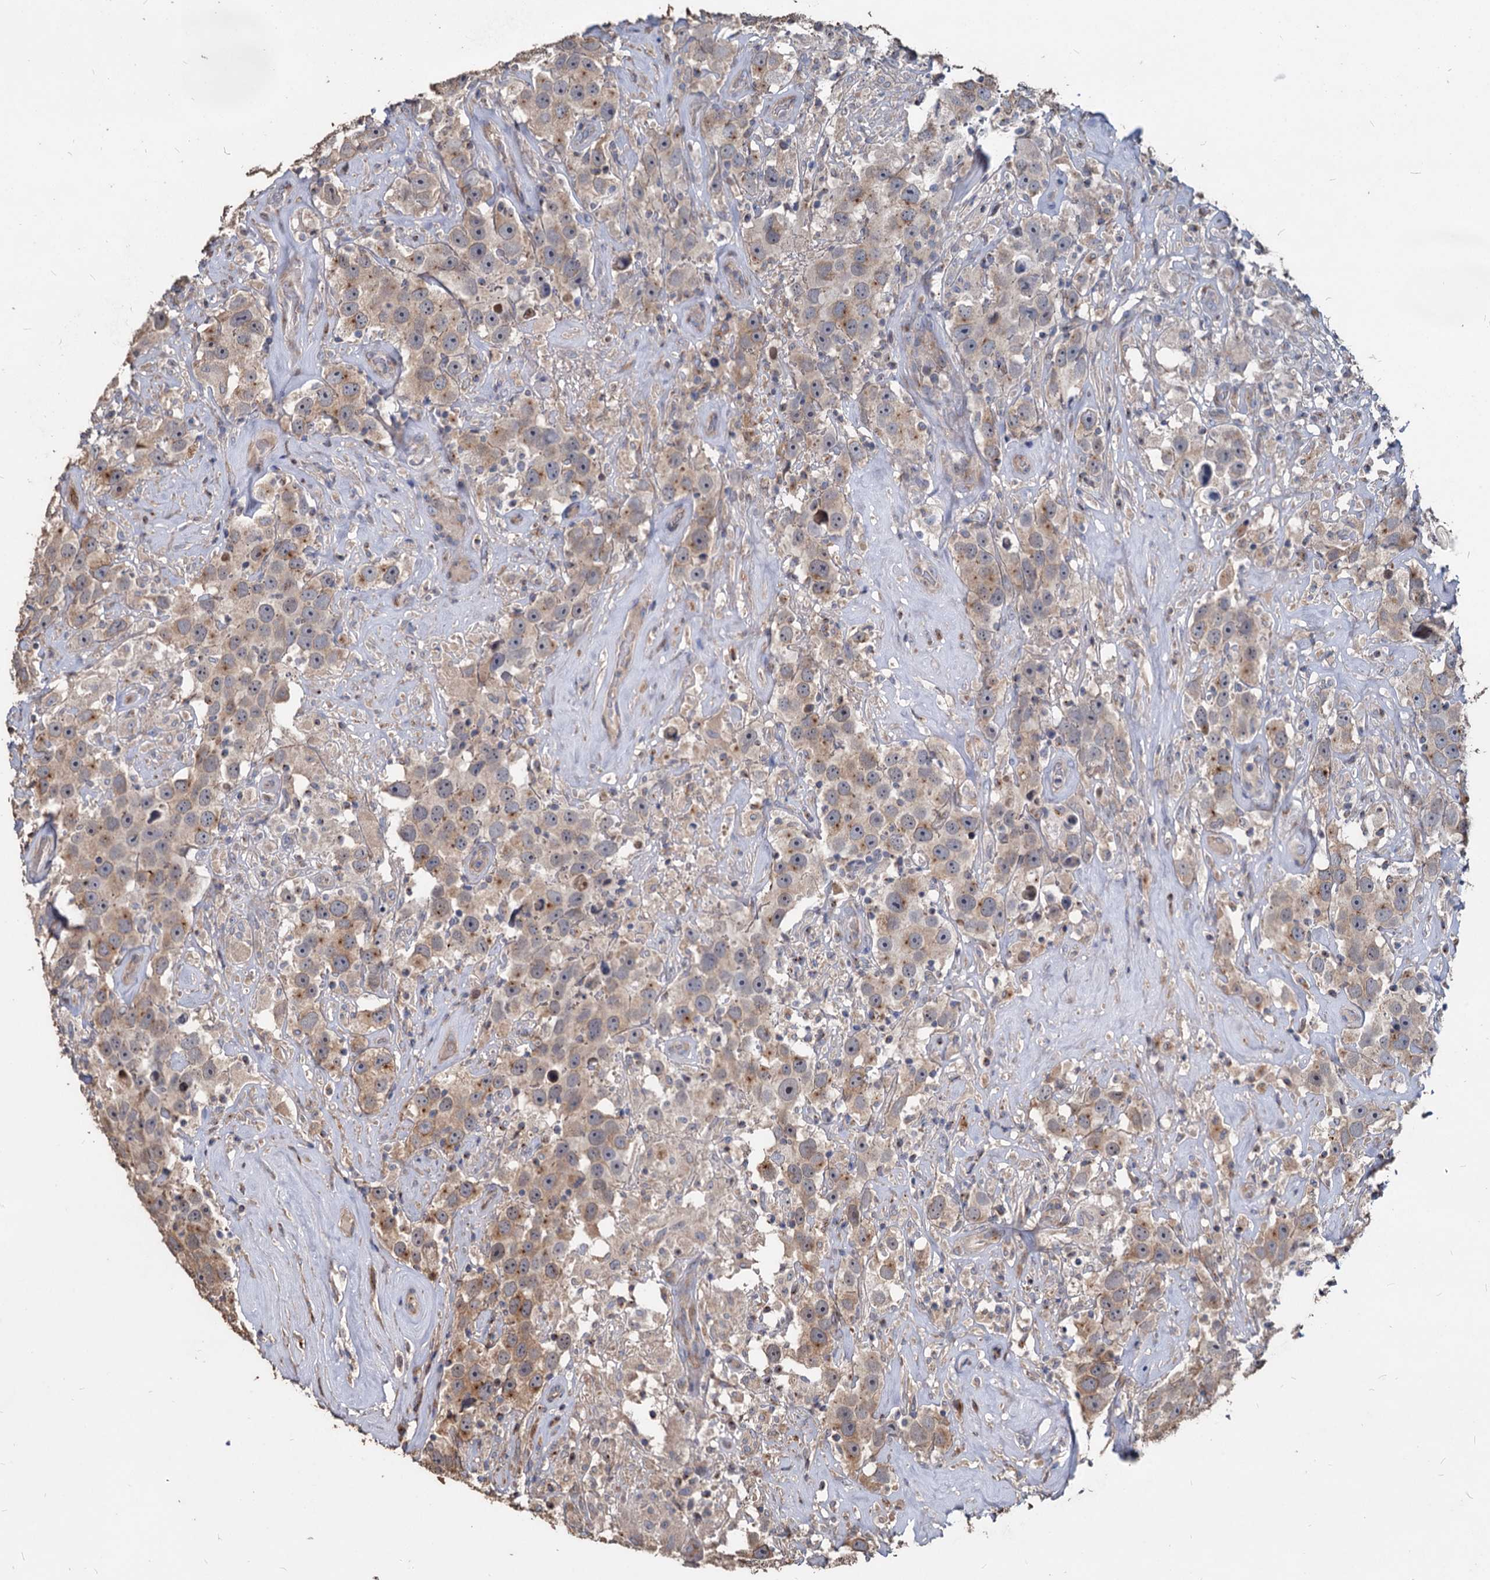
{"staining": {"intensity": "weak", "quantity": "25%-75%", "location": "cytoplasmic/membranous"}, "tissue": "testis cancer", "cell_type": "Tumor cells", "image_type": "cancer", "snomed": [{"axis": "morphology", "description": "Seminoma, NOS"}, {"axis": "topography", "description": "Testis"}], "caption": "Protein expression analysis of seminoma (testis) exhibits weak cytoplasmic/membranous staining in about 25%-75% of tumor cells. (Brightfield microscopy of DAB IHC at high magnification).", "gene": "DEPDC4", "patient": {"sex": "male", "age": 49}}